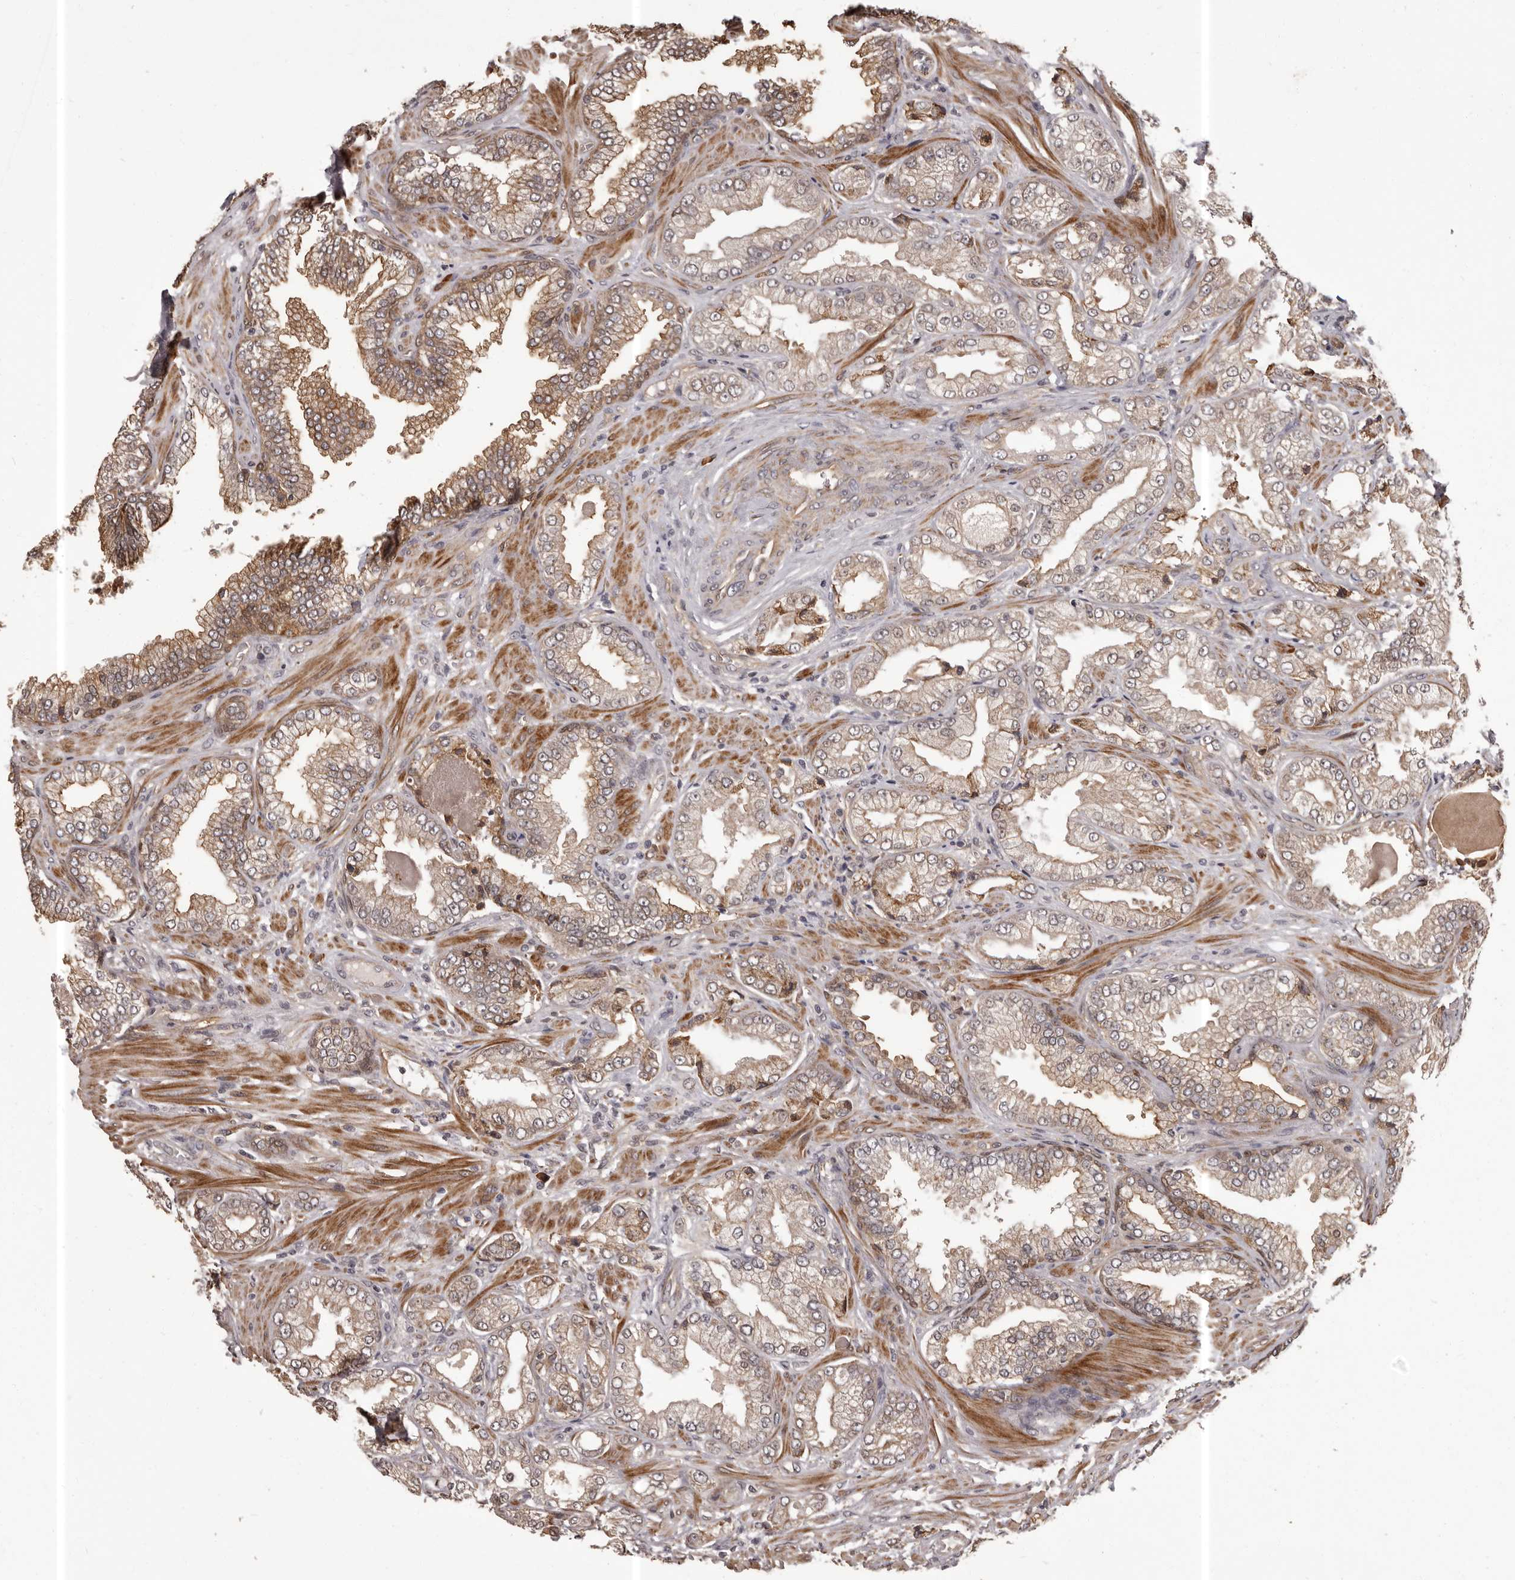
{"staining": {"intensity": "moderate", "quantity": "25%-75%", "location": "cytoplasmic/membranous"}, "tissue": "prostate cancer", "cell_type": "Tumor cells", "image_type": "cancer", "snomed": [{"axis": "morphology", "description": "Adenocarcinoma, Low grade"}, {"axis": "topography", "description": "Prostate"}], "caption": "The micrograph reveals a brown stain indicating the presence of a protein in the cytoplasmic/membranous of tumor cells in low-grade adenocarcinoma (prostate). The staining was performed using DAB (3,3'-diaminobenzidine), with brown indicating positive protein expression. Nuclei are stained blue with hematoxylin.", "gene": "SLITRK6", "patient": {"sex": "male", "age": 62}}